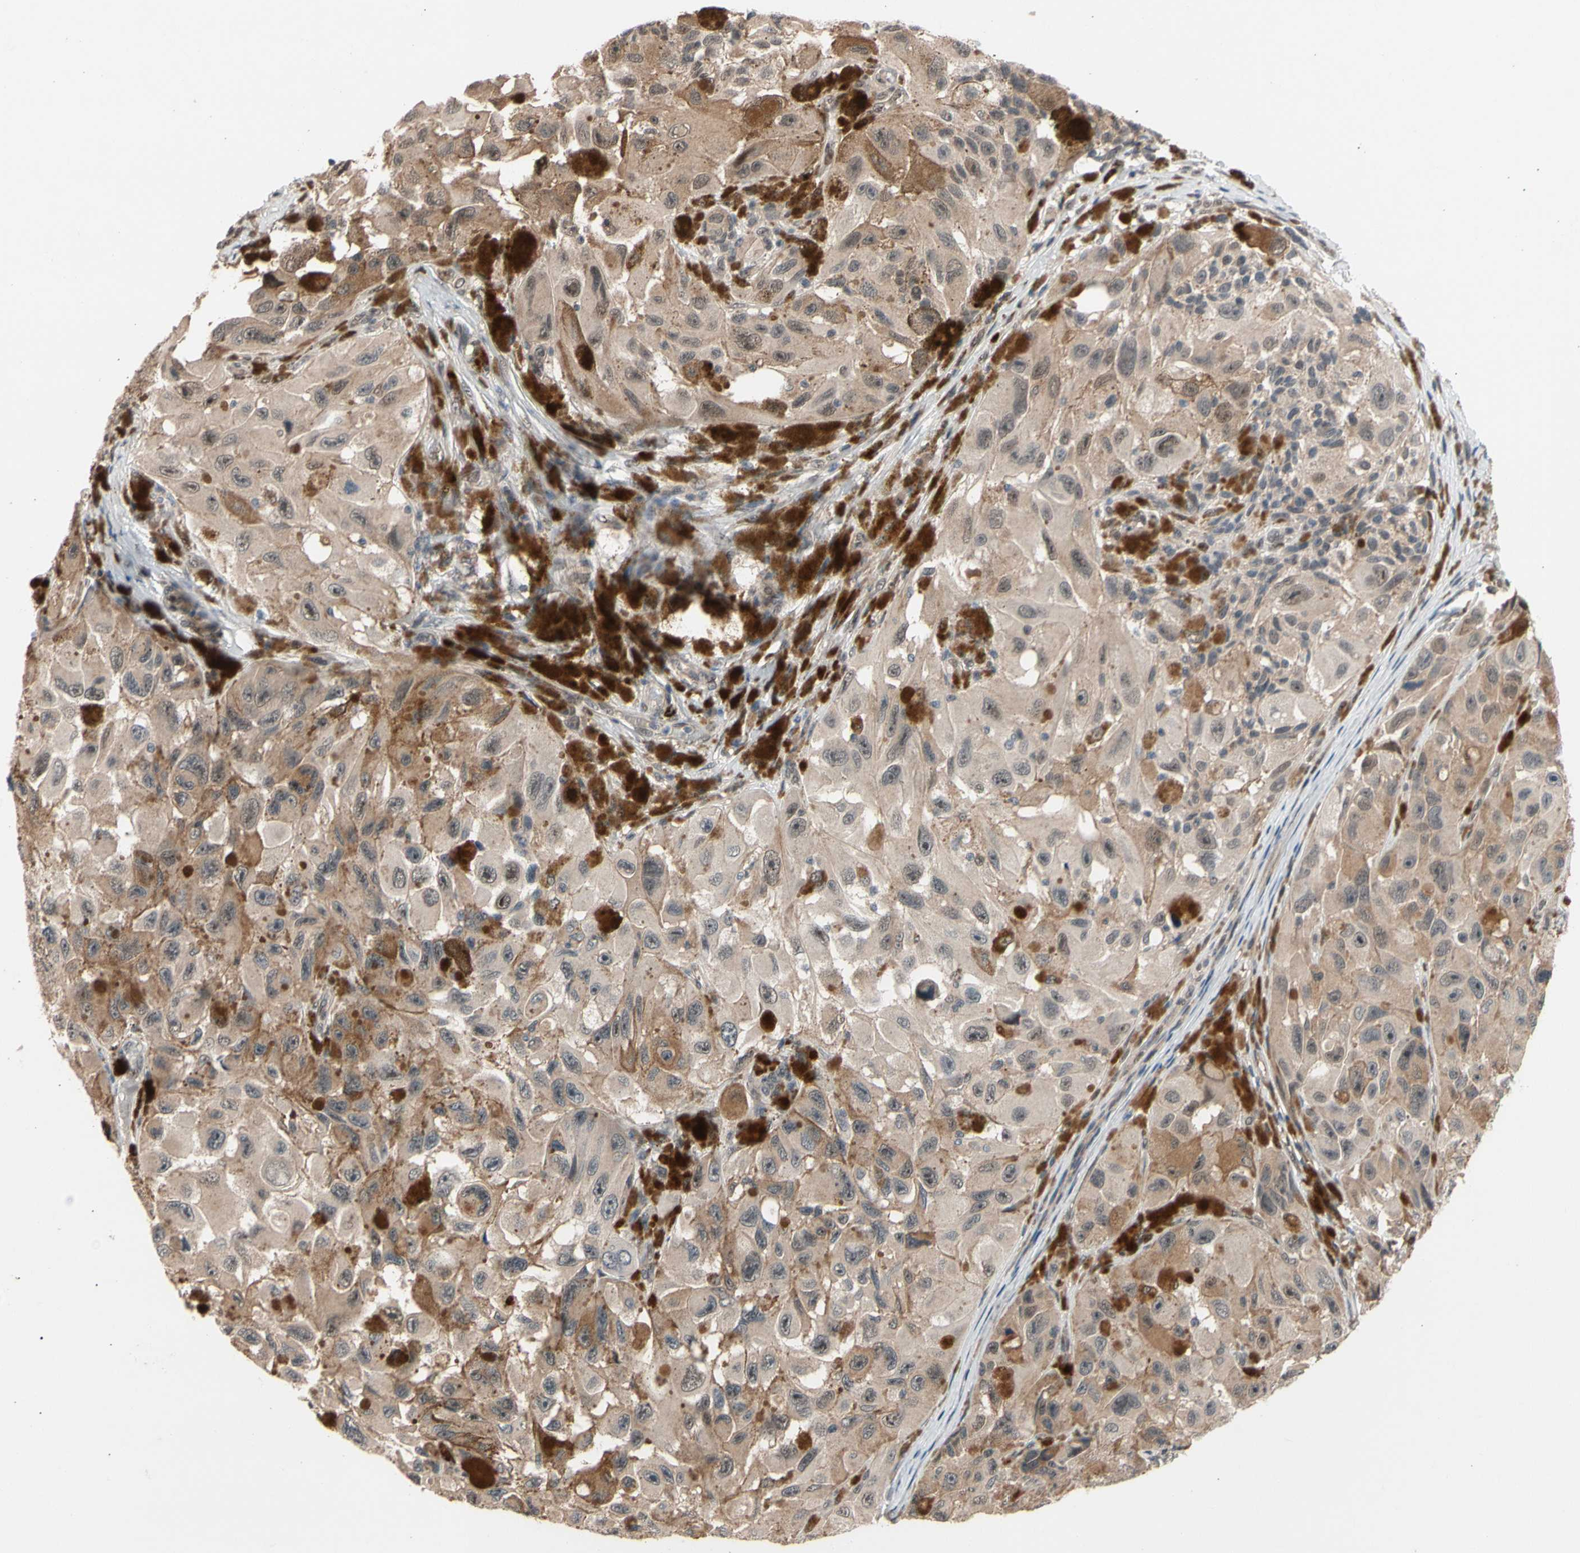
{"staining": {"intensity": "moderate", "quantity": ">75%", "location": "cytoplasmic/membranous"}, "tissue": "melanoma", "cell_type": "Tumor cells", "image_type": "cancer", "snomed": [{"axis": "morphology", "description": "Malignant melanoma, NOS"}, {"axis": "topography", "description": "Skin"}], "caption": "Malignant melanoma tissue reveals moderate cytoplasmic/membranous positivity in about >75% of tumor cells, visualized by immunohistochemistry.", "gene": "NGEF", "patient": {"sex": "female", "age": 73}}